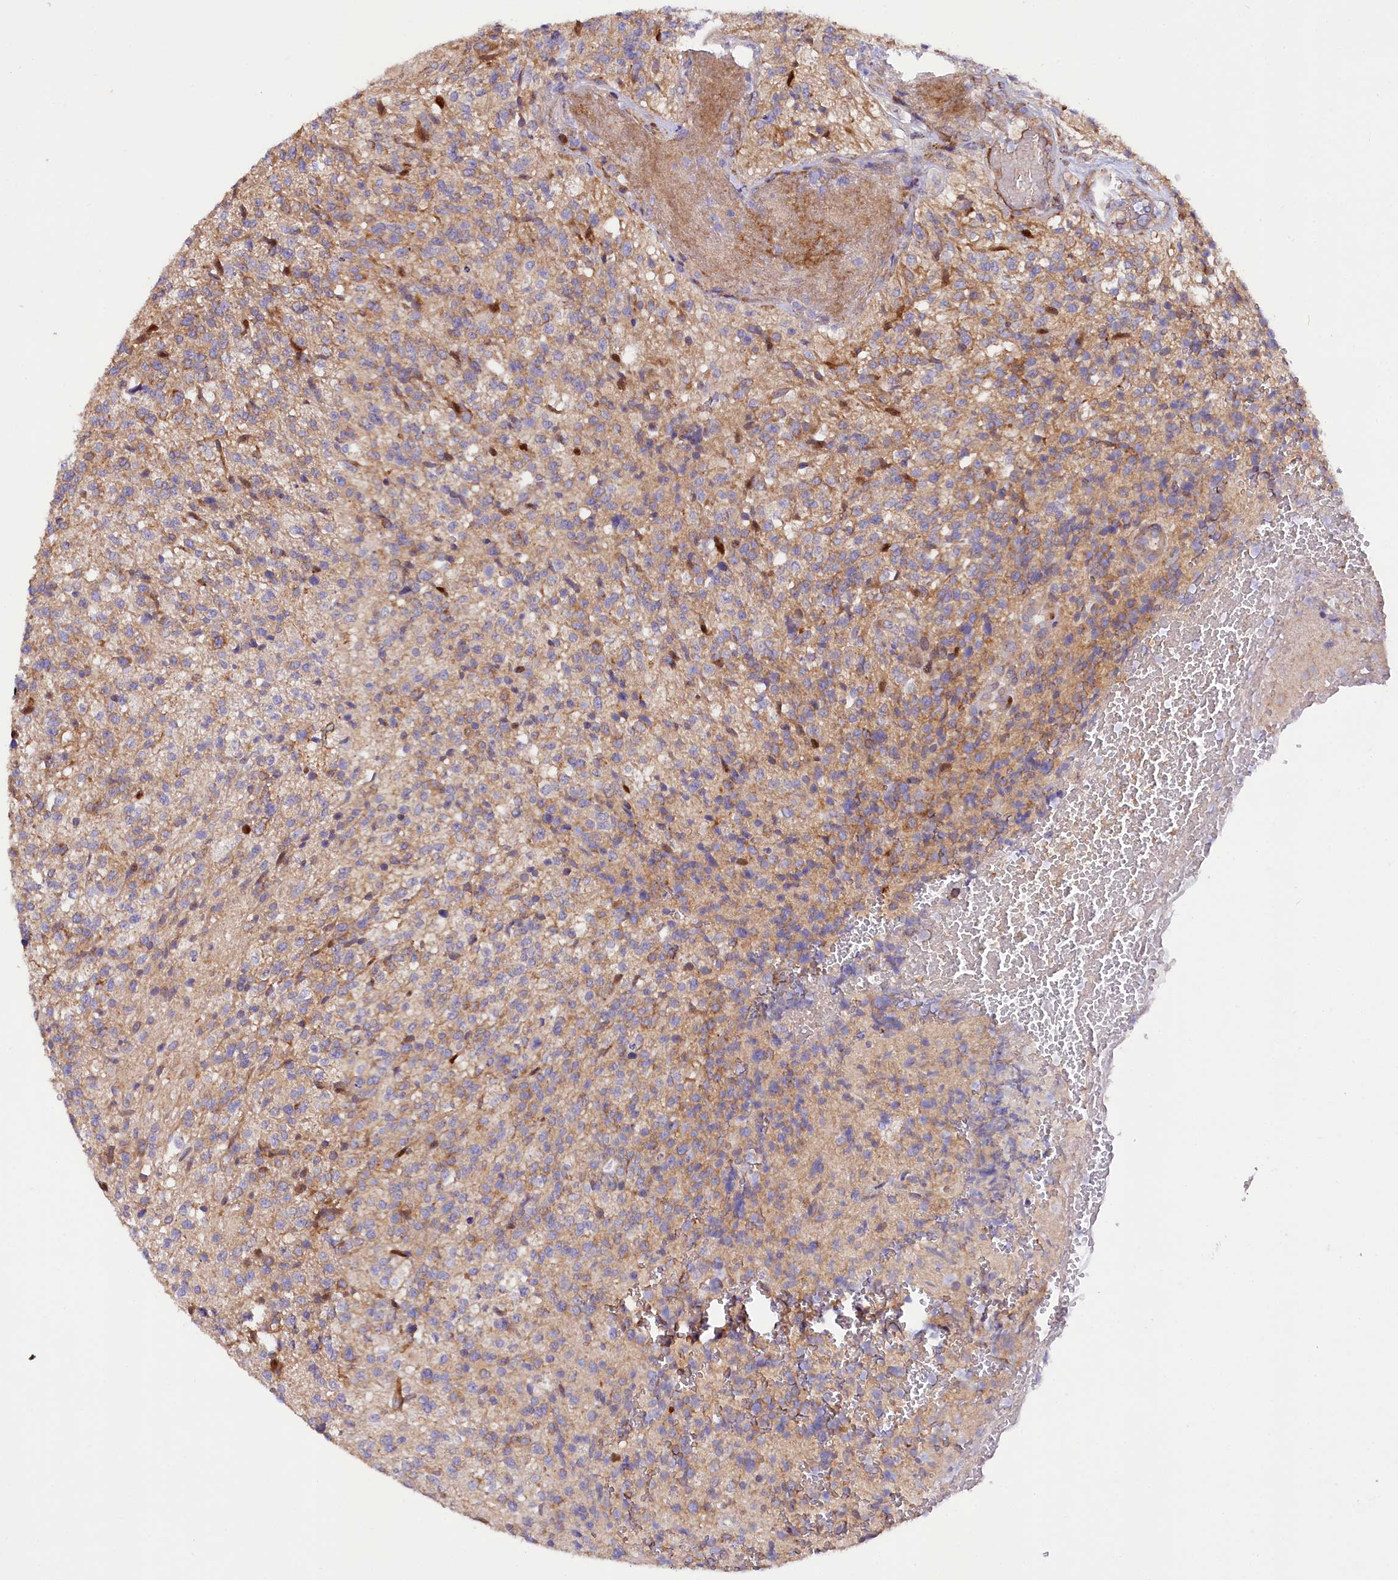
{"staining": {"intensity": "weak", "quantity": "25%-75%", "location": "cytoplasmic/membranous"}, "tissue": "glioma", "cell_type": "Tumor cells", "image_type": "cancer", "snomed": [{"axis": "morphology", "description": "Glioma, malignant, High grade"}, {"axis": "topography", "description": "Brain"}], "caption": "A high-resolution photomicrograph shows IHC staining of malignant glioma (high-grade), which reveals weak cytoplasmic/membranous expression in about 25%-75% of tumor cells.", "gene": "PDZRN3", "patient": {"sex": "male", "age": 56}}